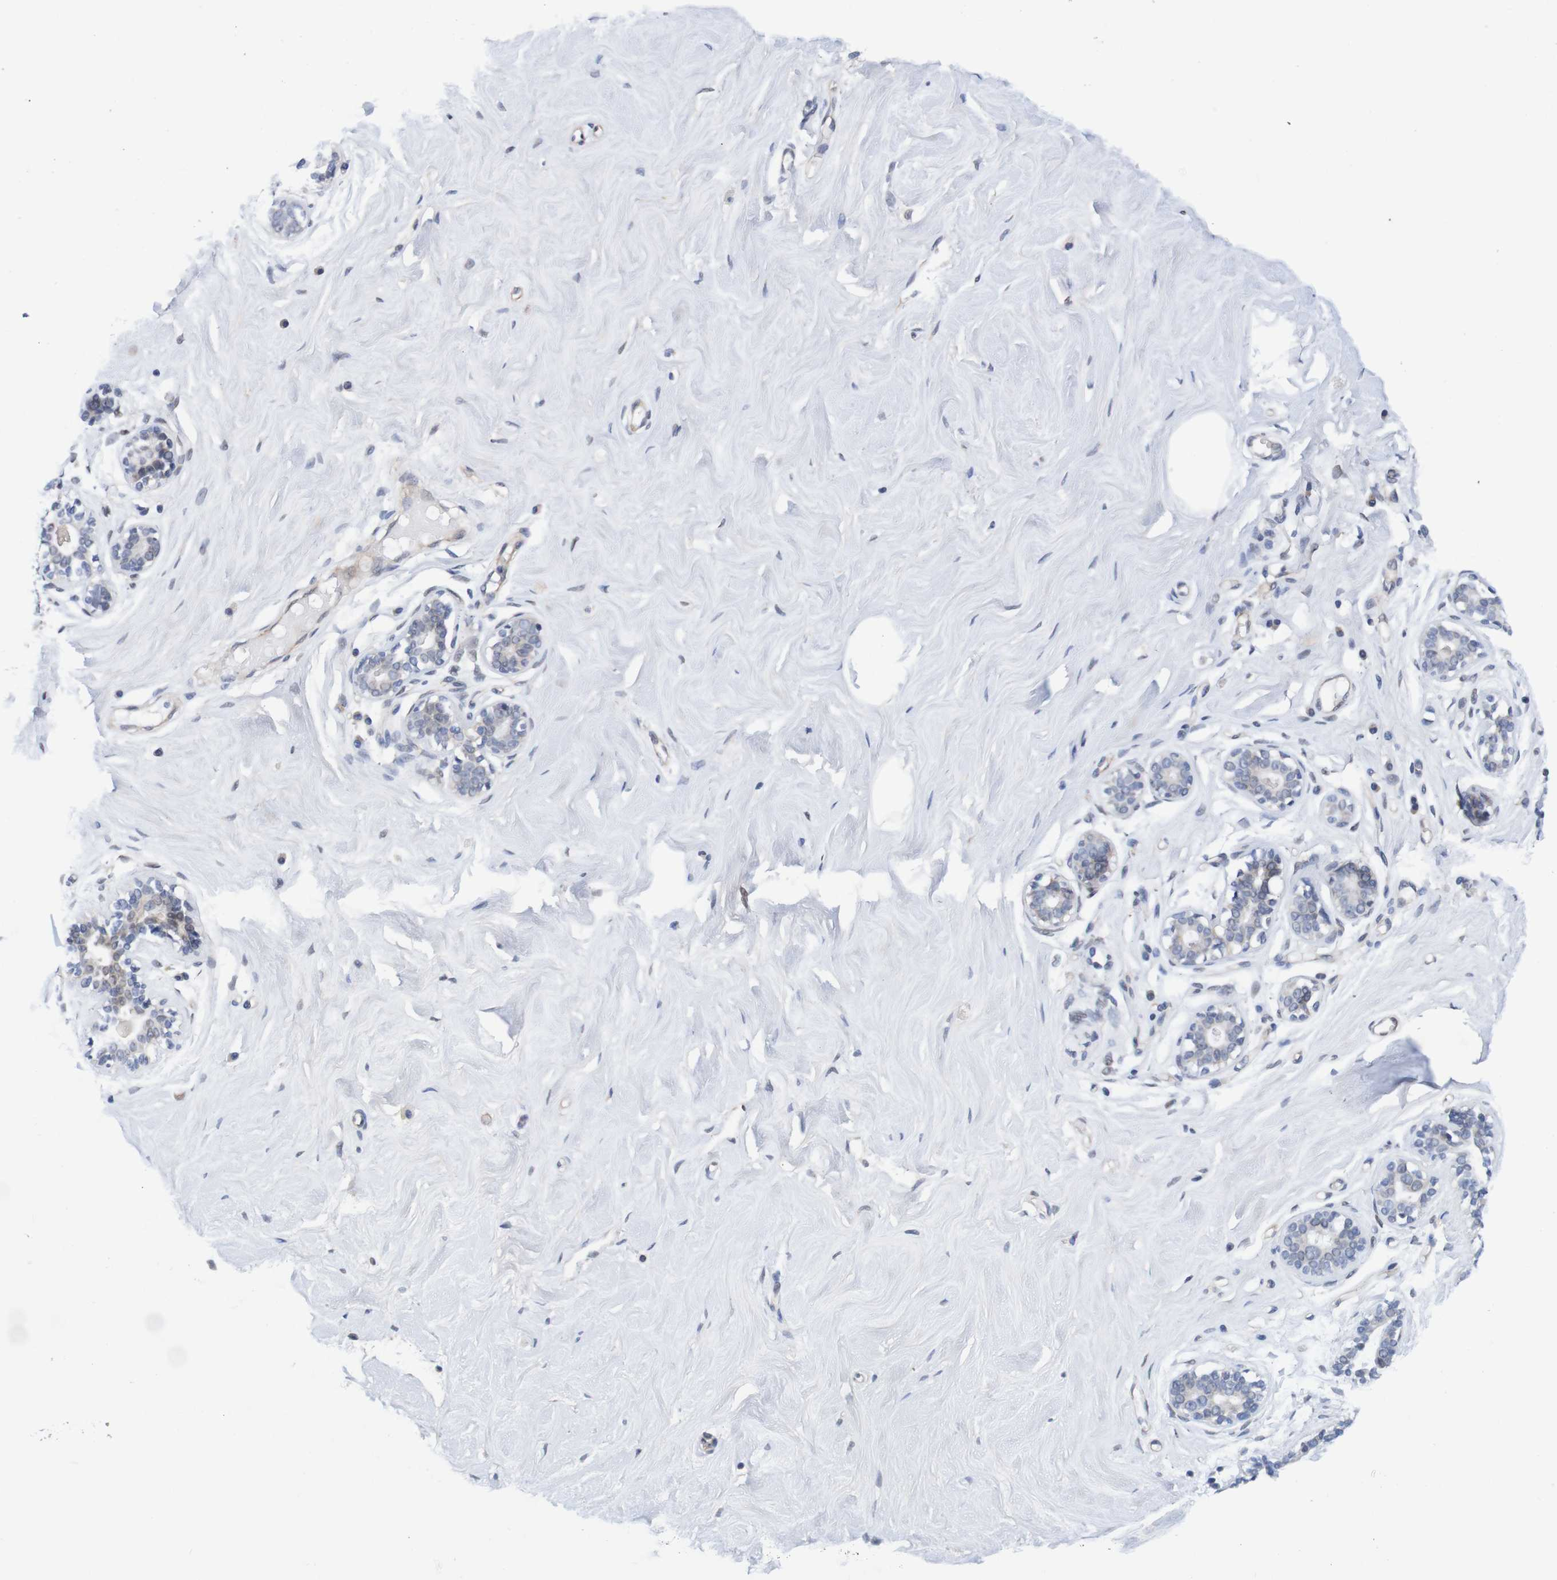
{"staining": {"intensity": "negative", "quantity": "none", "location": "none"}, "tissue": "breast", "cell_type": "Adipocytes", "image_type": "normal", "snomed": [{"axis": "morphology", "description": "Normal tissue, NOS"}, {"axis": "topography", "description": "Breast"}], "caption": "A histopathology image of breast stained for a protein exhibits no brown staining in adipocytes. (Stains: DAB immunohistochemistry (IHC) with hematoxylin counter stain, Microscopy: brightfield microscopy at high magnification).", "gene": "CPED1", "patient": {"sex": "female", "age": 23}}